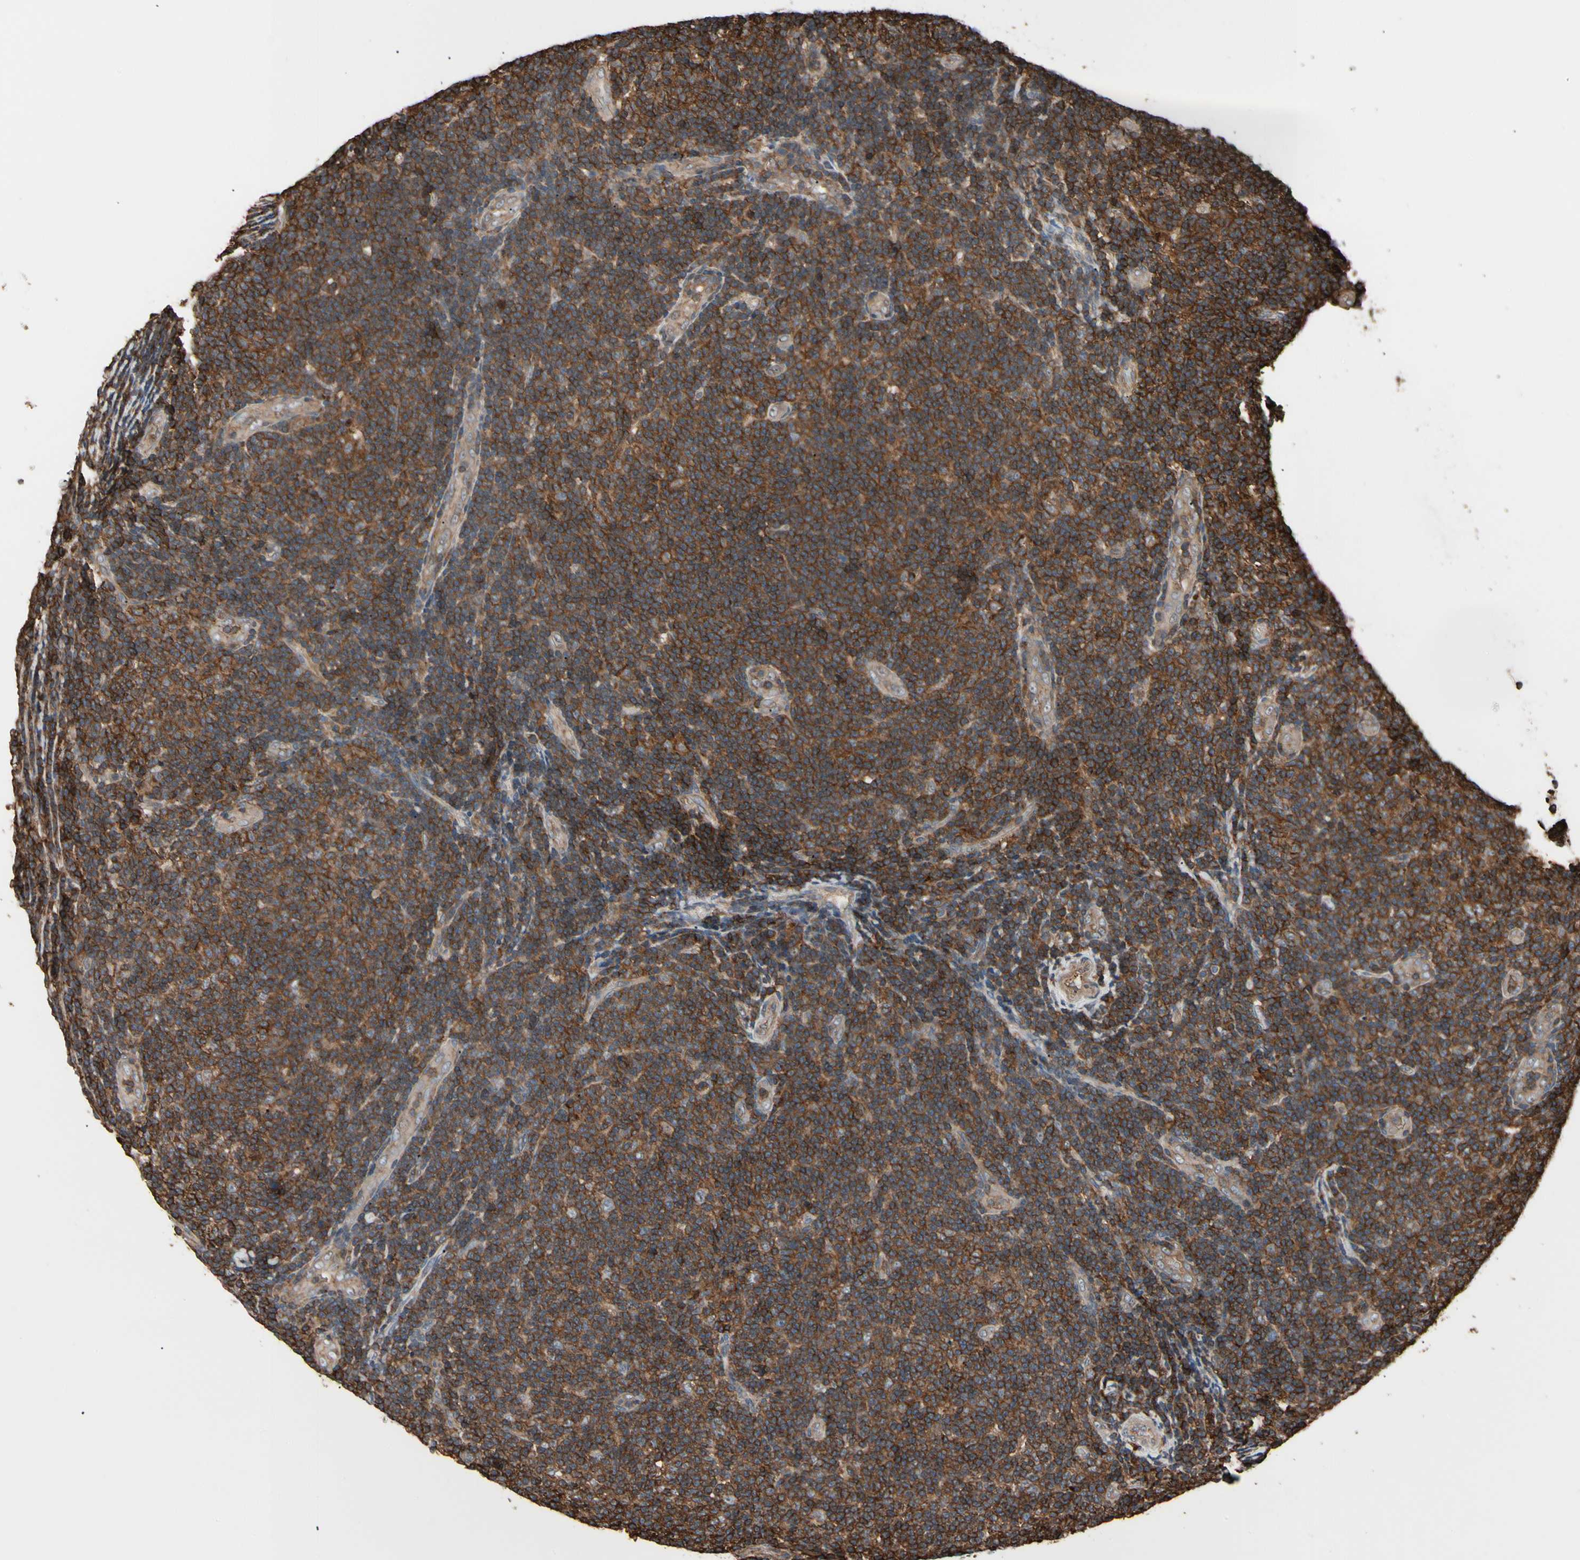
{"staining": {"intensity": "strong", "quantity": ">75%", "location": "cytoplasmic/membranous"}, "tissue": "lymphoma", "cell_type": "Tumor cells", "image_type": "cancer", "snomed": [{"axis": "morphology", "description": "Malignant lymphoma, non-Hodgkin's type, Low grade"}, {"axis": "topography", "description": "Lymph node"}], "caption": "This histopathology image shows immunohistochemistry staining of lymphoma, with high strong cytoplasmic/membranous positivity in about >75% of tumor cells.", "gene": "MAPK13", "patient": {"sex": "male", "age": 83}}